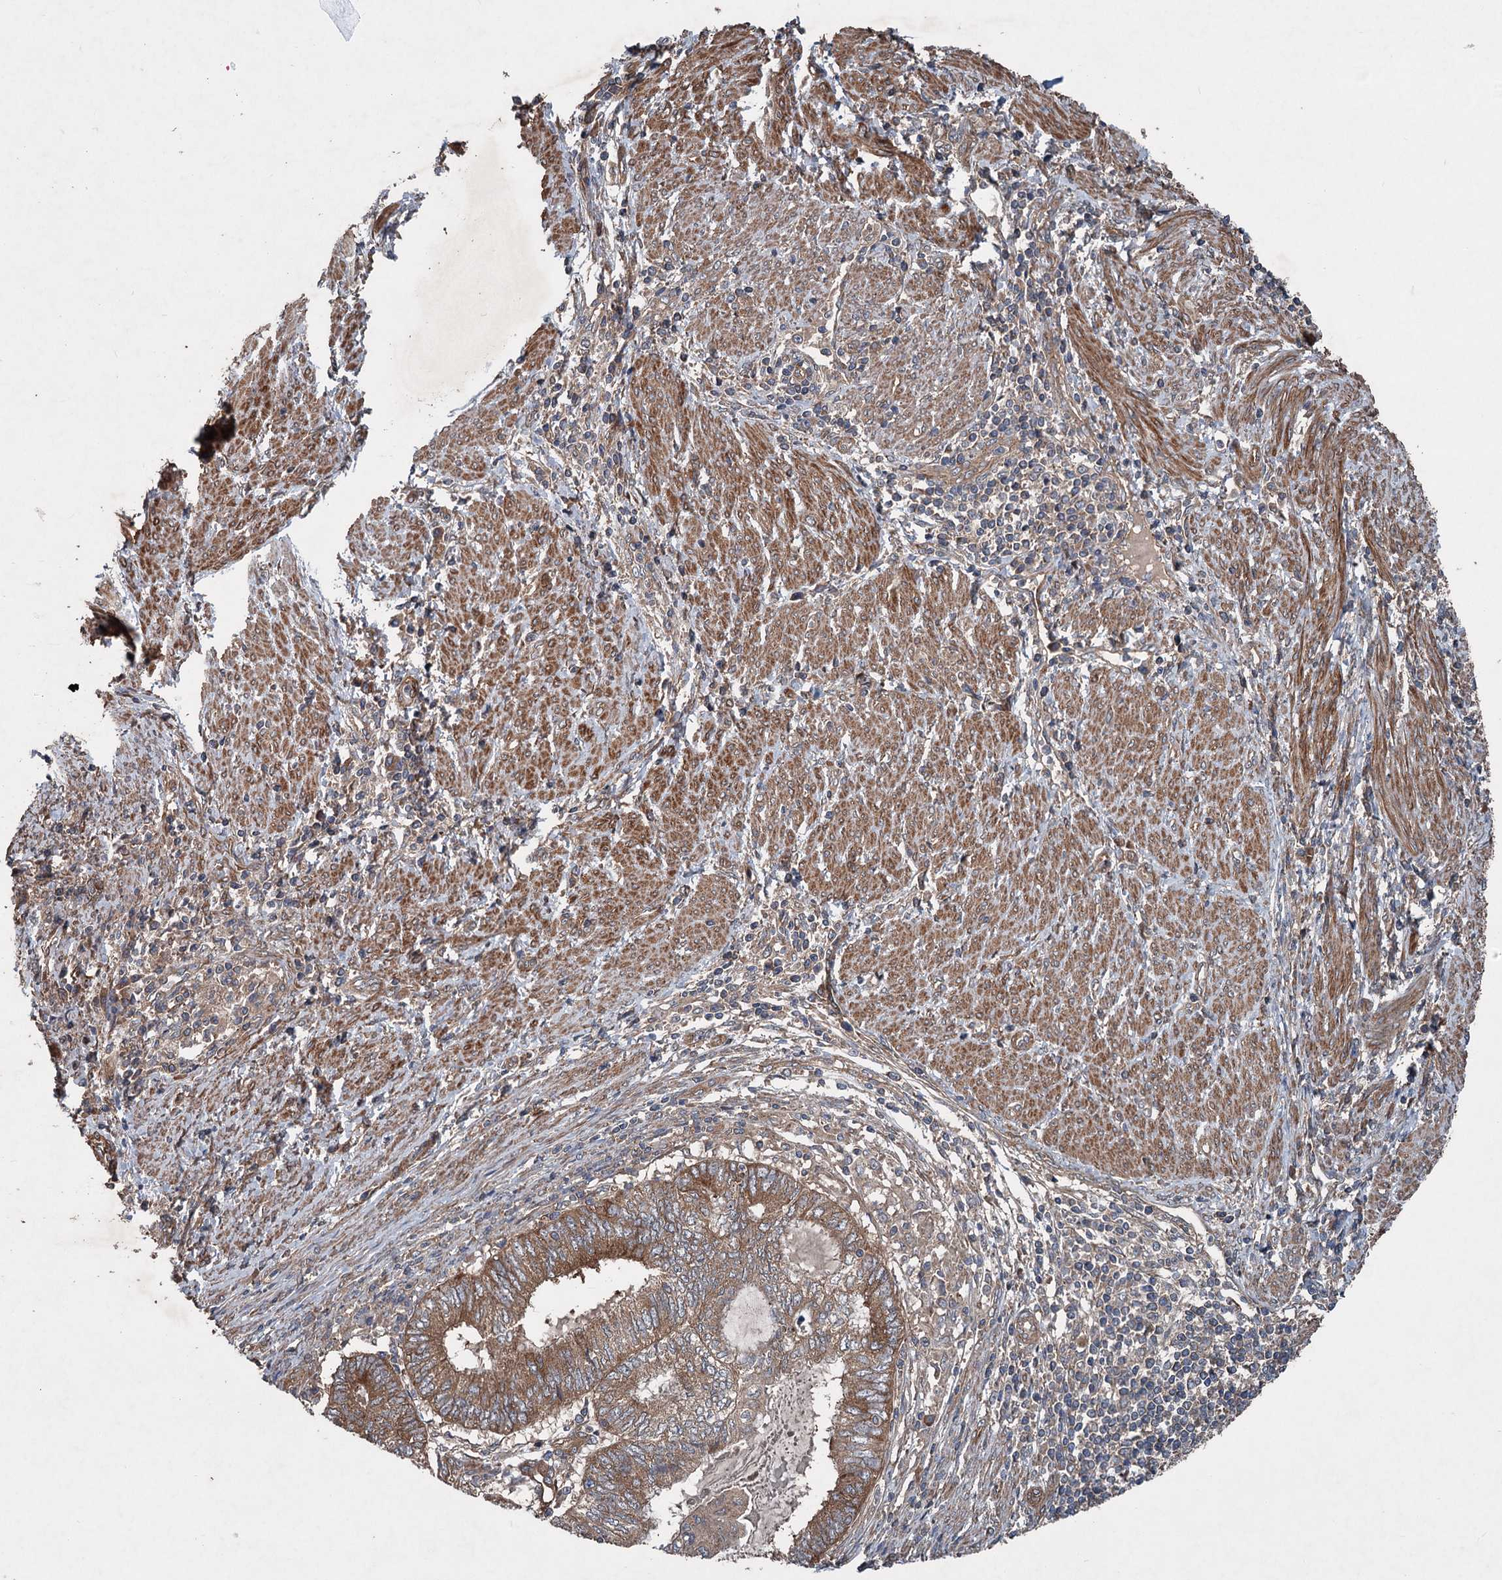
{"staining": {"intensity": "moderate", "quantity": ">75%", "location": "cytoplasmic/membranous"}, "tissue": "endometrial cancer", "cell_type": "Tumor cells", "image_type": "cancer", "snomed": [{"axis": "morphology", "description": "Adenocarcinoma, NOS"}, {"axis": "topography", "description": "Uterus"}, {"axis": "topography", "description": "Endometrium"}], "caption": "Adenocarcinoma (endometrial) stained for a protein displays moderate cytoplasmic/membranous positivity in tumor cells. Nuclei are stained in blue.", "gene": "RNF214", "patient": {"sex": "female", "age": 70}}